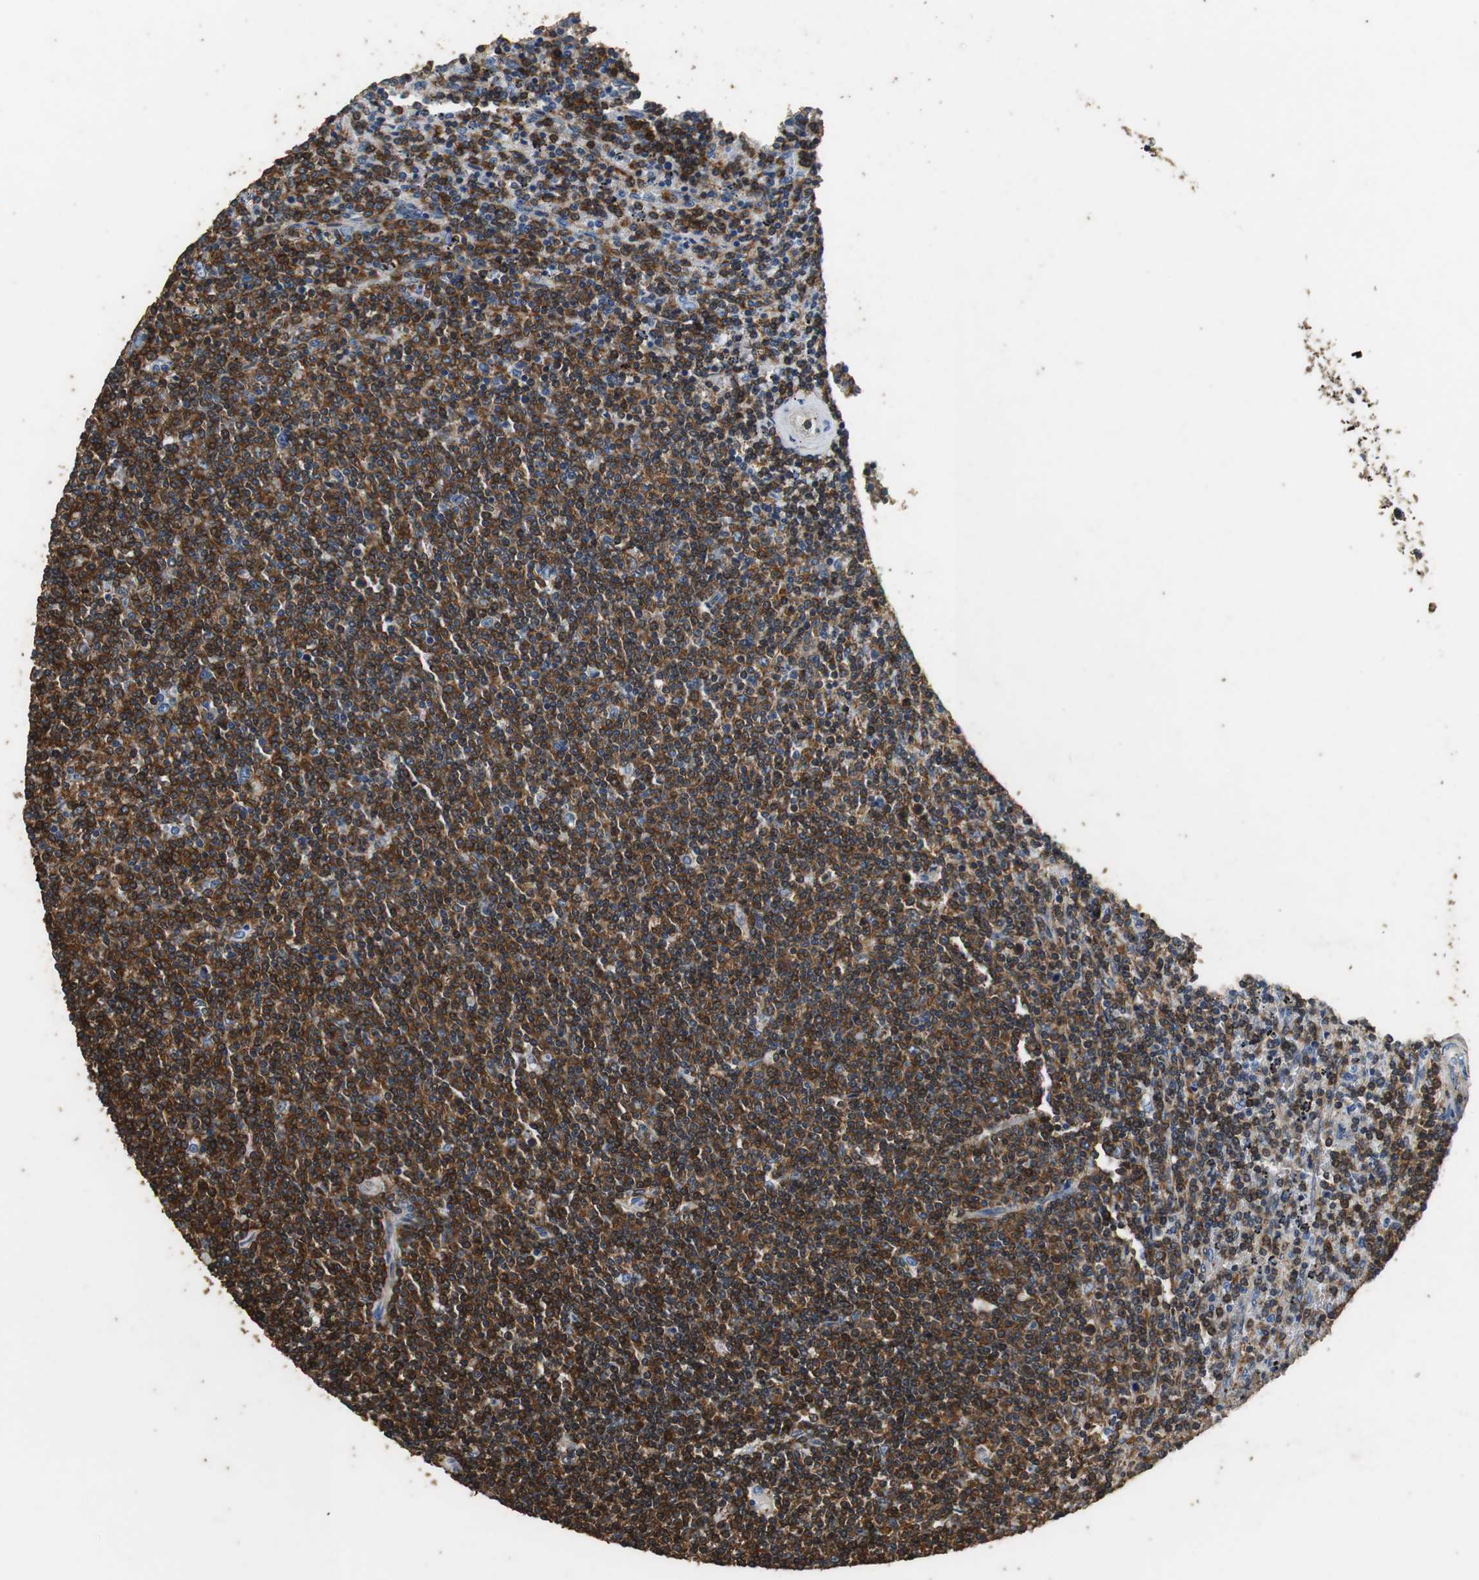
{"staining": {"intensity": "strong", "quantity": ">75%", "location": "cytoplasmic/membranous"}, "tissue": "lymphoma", "cell_type": "Tumor cells", "image_type": "cancer", "snomed": [{"axis": "morphology", "description": "Malignant lymphoma, non-Hodgkin's type, Low grade"}, {"axis": "topography", "description": "Spleen"}], "caption": "Lymphoma stained with a protein marker displays strong staining in tumor cells.", "gene": "PRKRA", "patient": {"sex": "female", "age": 50}}